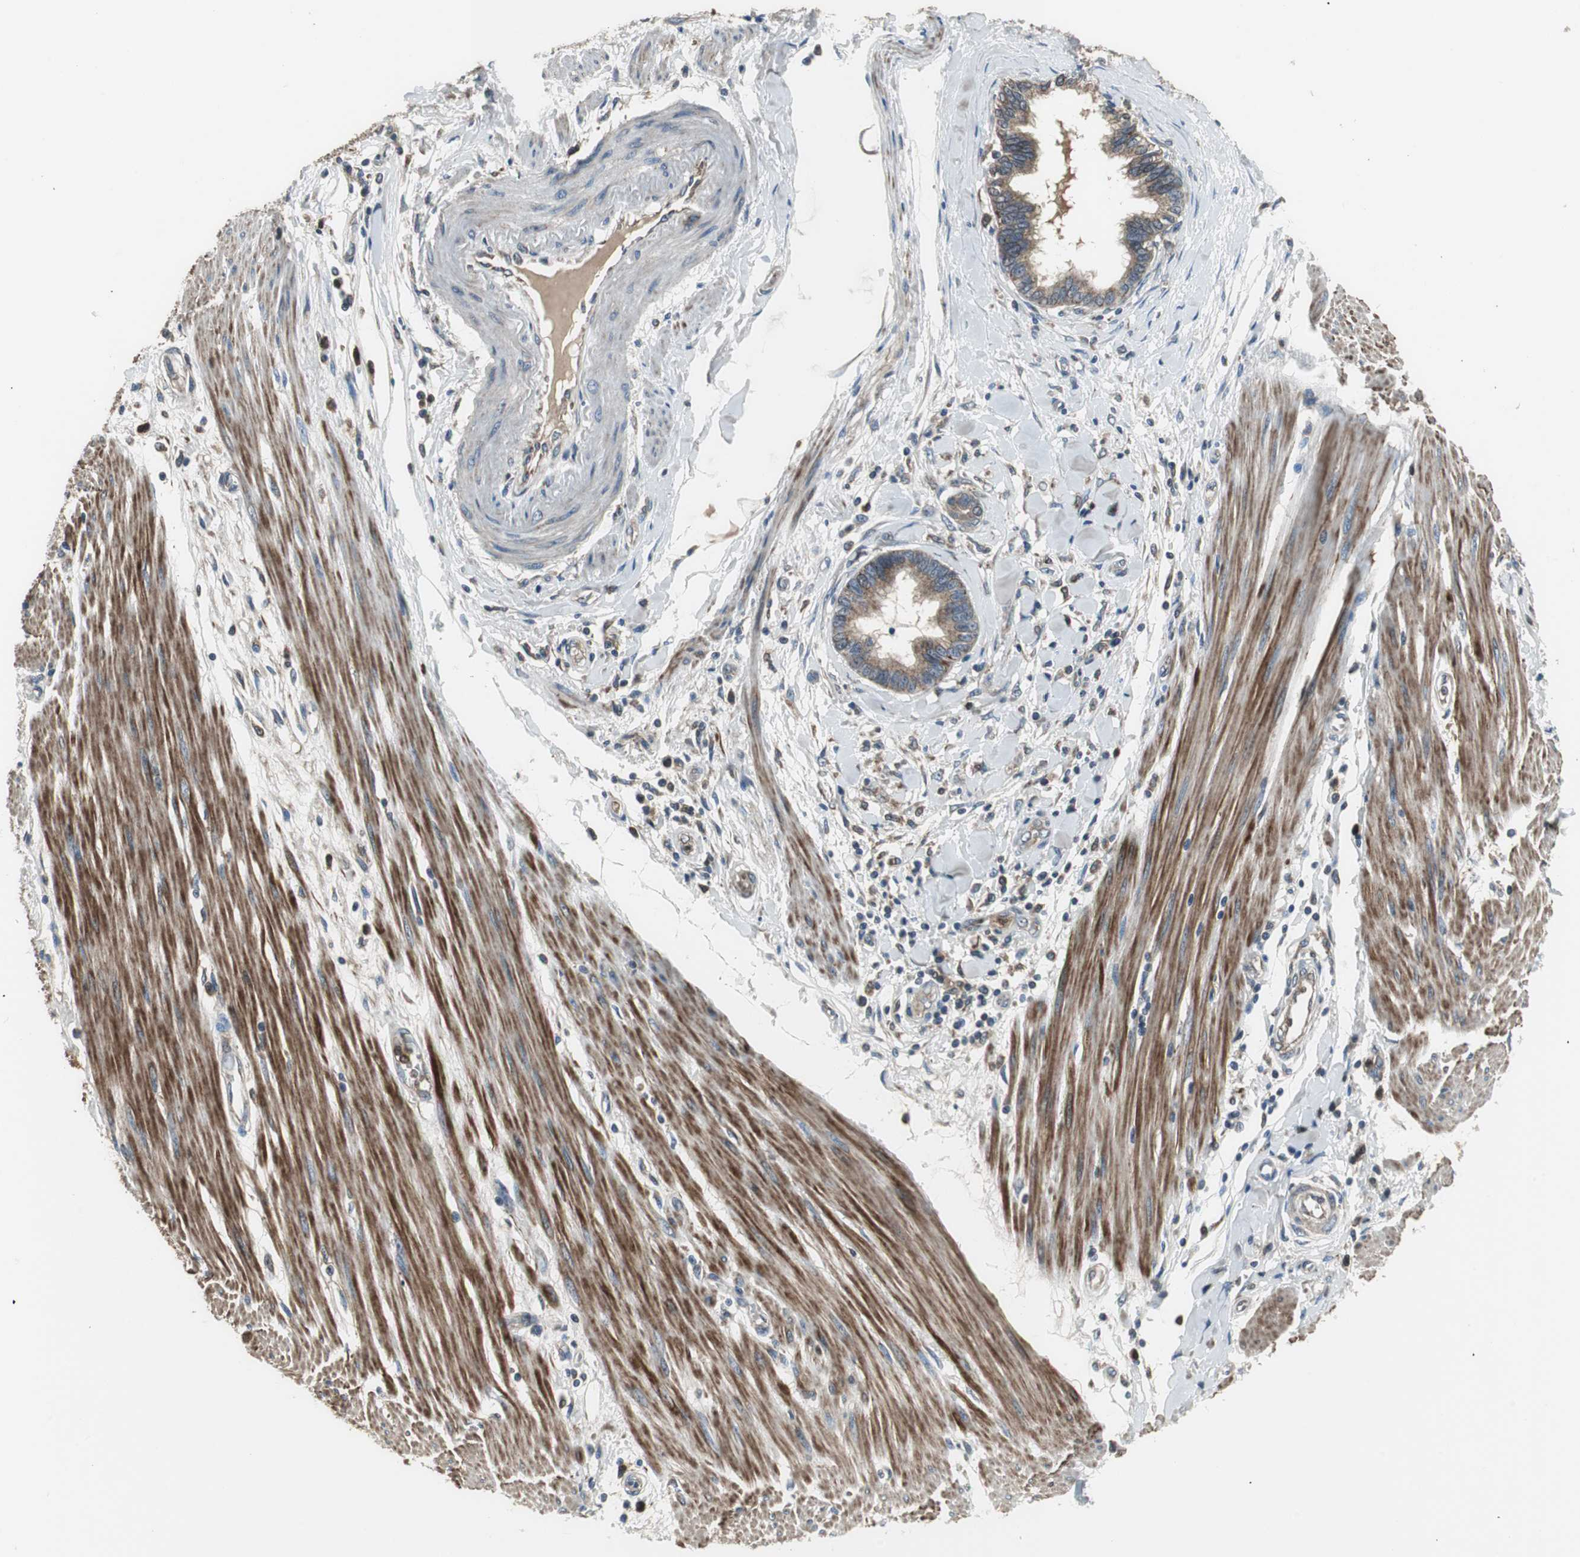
{"staining": {"intensity": "moderate", "quantity": ">75%", "location": "cytoplasmic/membranous"}, "tissue": "pancreatic cancer", "cell_type": "Tumor cells", "image_type": "cancer", "snomed": [{"axis": "morphology", "description": "Adenocarcinoma, NOS"}, {"axis": "topography", "description": "Pancreas"}], "caption": "Moderate cytoplasmic/membranous protein expression is present in about >75% of tumor cells in pancreatic cancer. Ihc stains the protein of interest in brown and the nuclei are stained blue.", "gene": "PI4KB", "patient": {"sex": "female", "age": 64}}